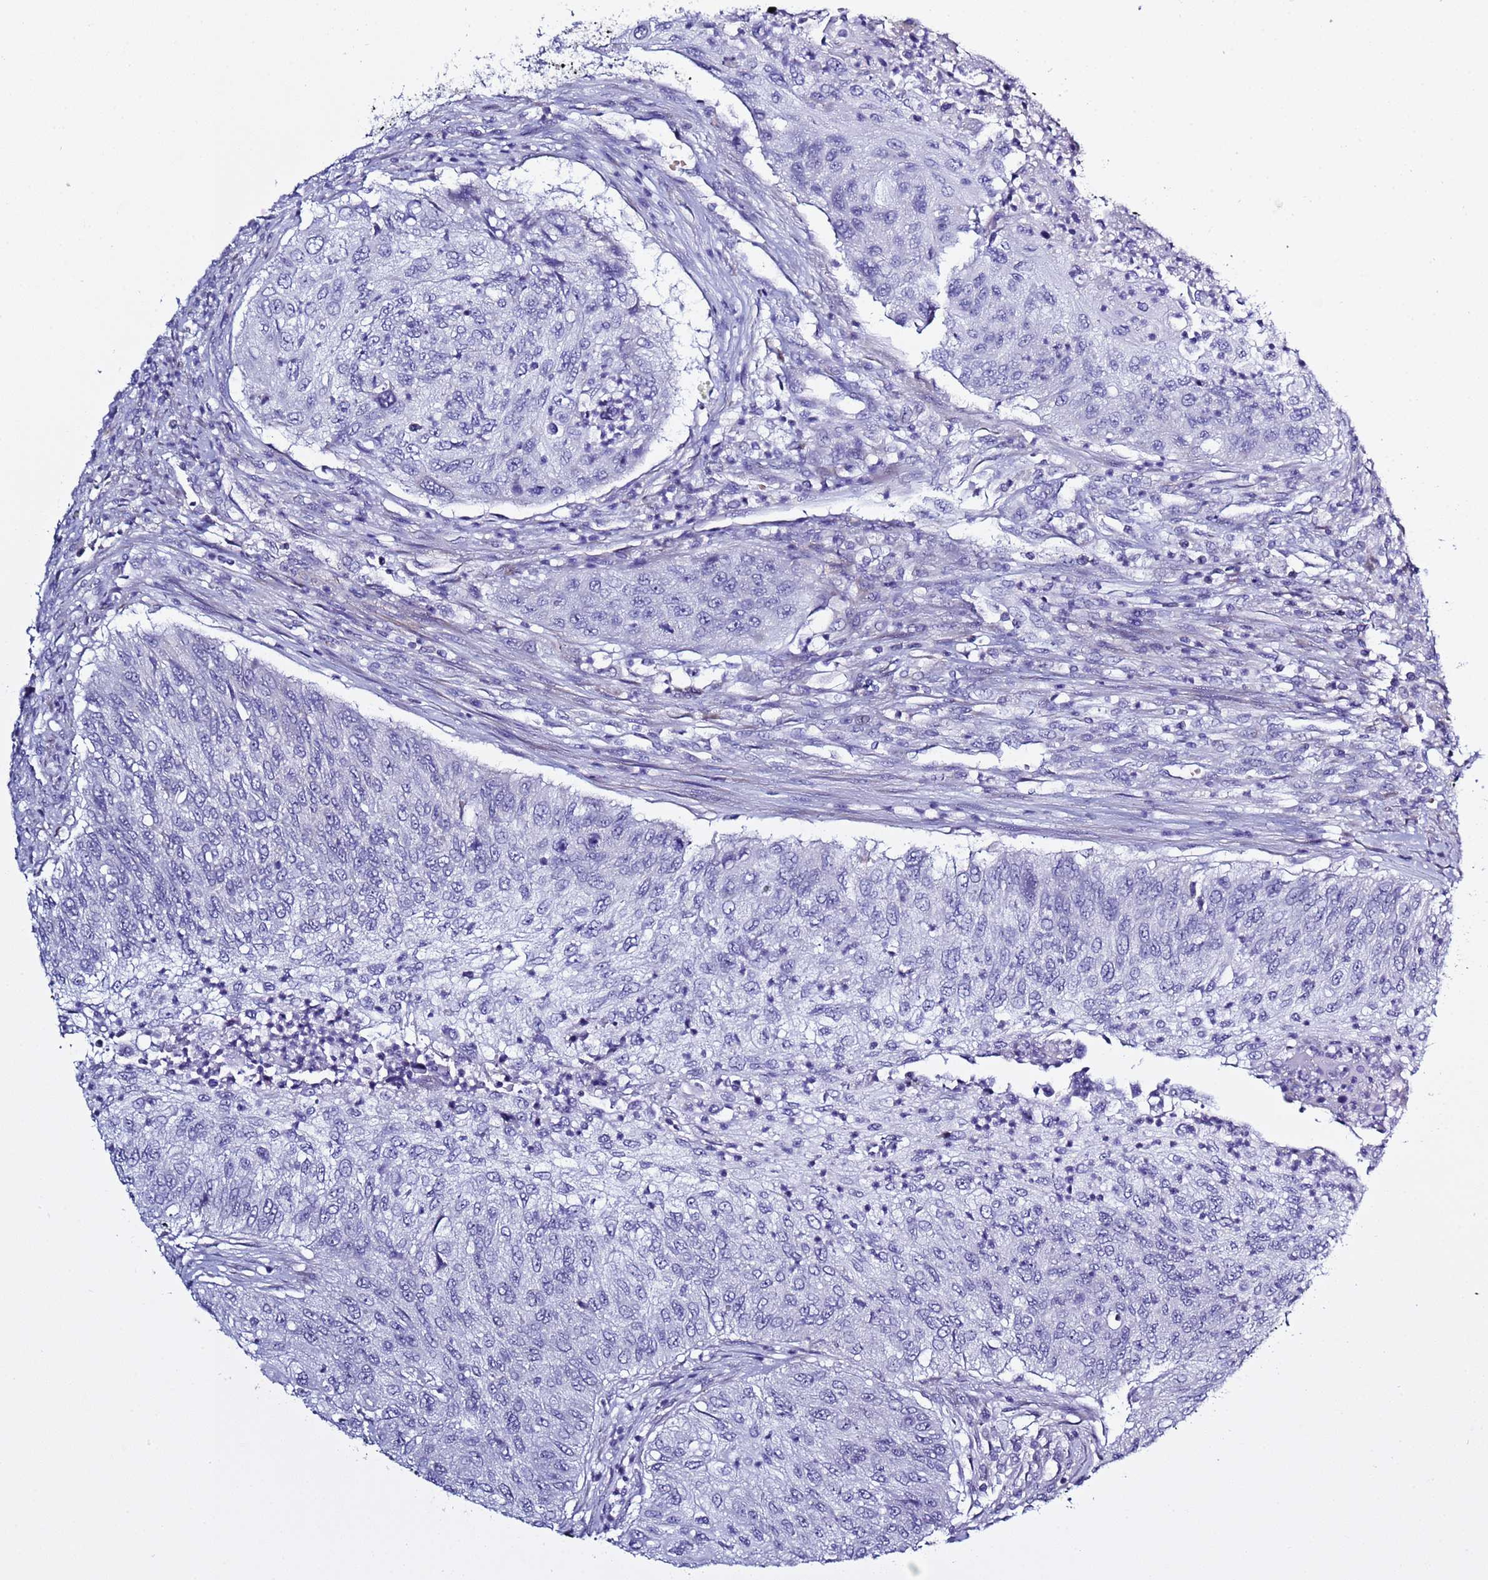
{"staining": {"intensity": "negative", "quantity": "none", "location": "none"}, "tissue": "urothelial cancer", "cell_type": "Tumor cells", "image_type": "cancer", "snomed": [{"axis": "morphology", "description": "Urothelial carcinoma, High grade"}, {"axis": "topography", "description": "Urinary bladder"}], "caption": "The IHC photomicrograph has no significant positivity in tumor cells of urothelial carcinoma (high-grade) tissue. The staining was performed using DAB to visualize the protein expression in brown, while the nuclei were stained in blue with hematoxylin (Magnification: 20x).", "gene": "ABHD17B", "patient": {"sex": "female", "age": 60}}